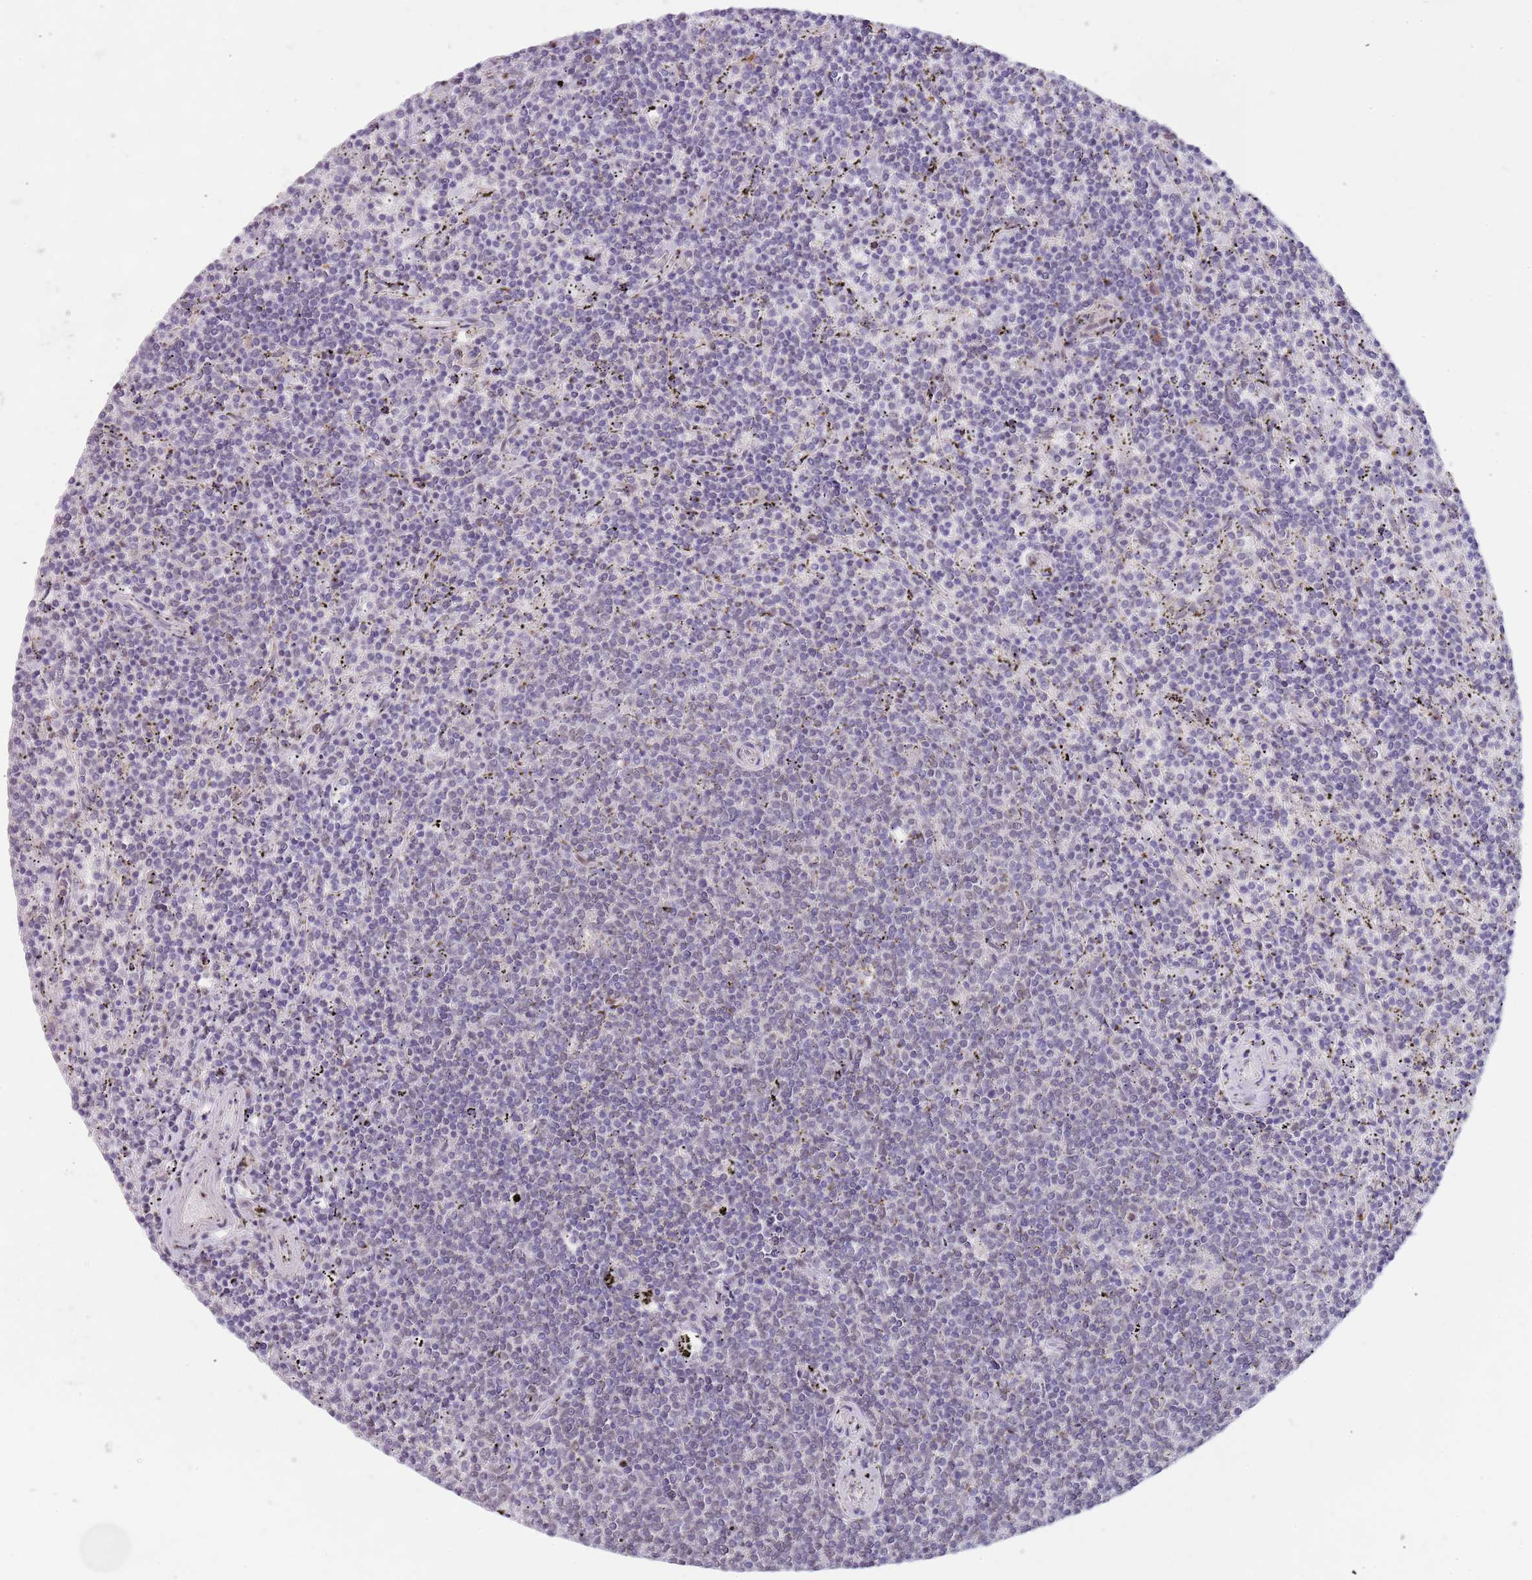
{"staining": {"intensity": "negative", "quantity": "none", "location": "none"}, "tissue": "lymphoma", "cell_type": "Tumor cells", "image_type": "cancer", "snomed": [{"axis": "morphology", "description": "Malignant lymphoma, non-Hodgkin's type, Low grade"}, {"axis": "topography", "description": "Spleen"}], "caption": "The micrograph exhibits no significant staining in tumor cells of lymphoma.", "gene": "KLHDC2", "patient": {"sex": "female", "age": 50}}